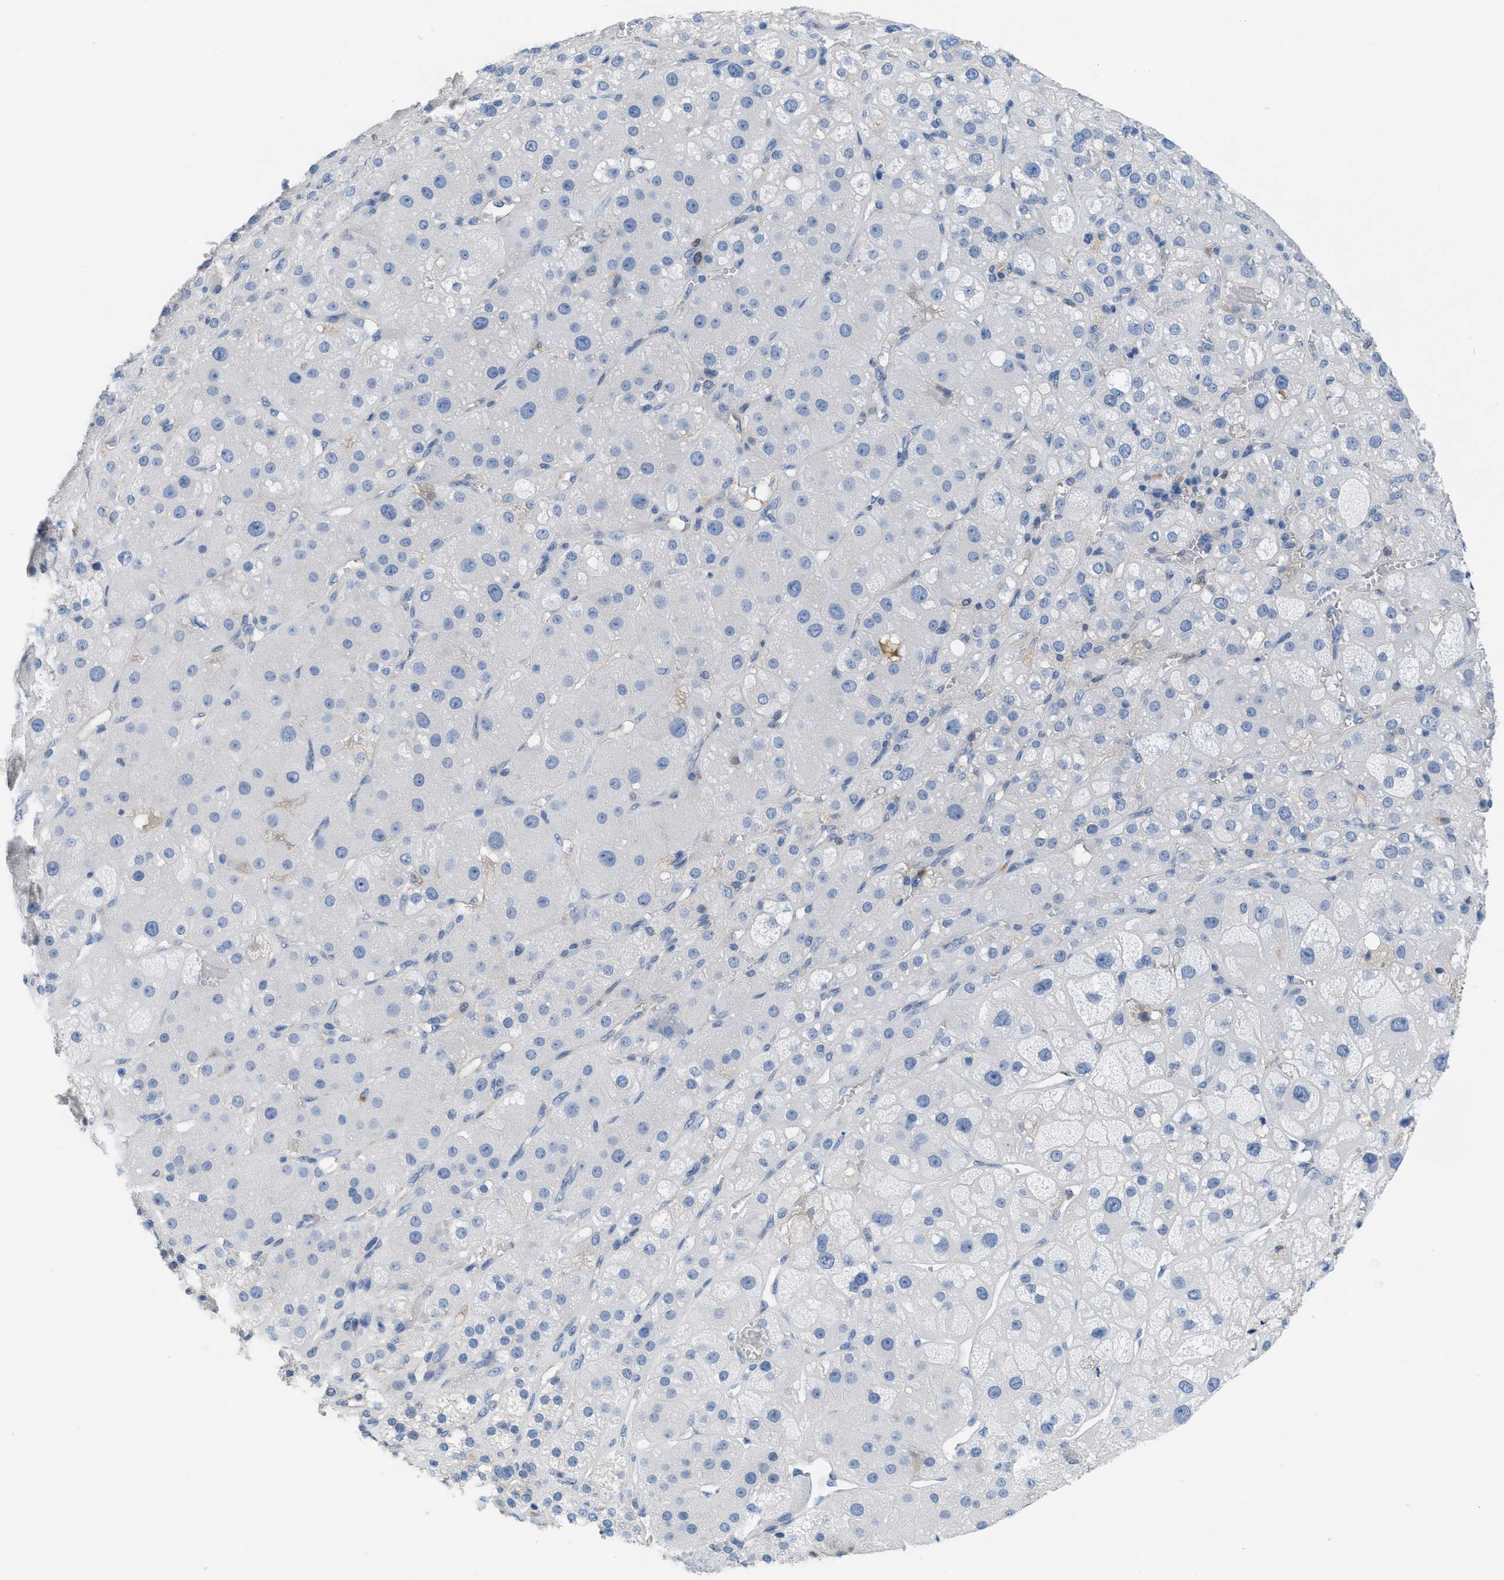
{"staining": {"intensity": "negative", "quantity": "none", "location": "none"}, "tissue": "adrenal gland", "cell_type": "Glandular cells", "image_type": "normal", "snomed": [{"axis": "morphology", "description": "Normal tissue, NOS"}, {"axis": "topography", "description": "Adrenal gland"}], "caption": "Immunohistochemistry photomicrograph of normal adrenal gland stained for a protein (brown), which exhibits no positivity in glandular cells.", "gene": "CRB3", "patient": {"sex": "female", "age": 47}}